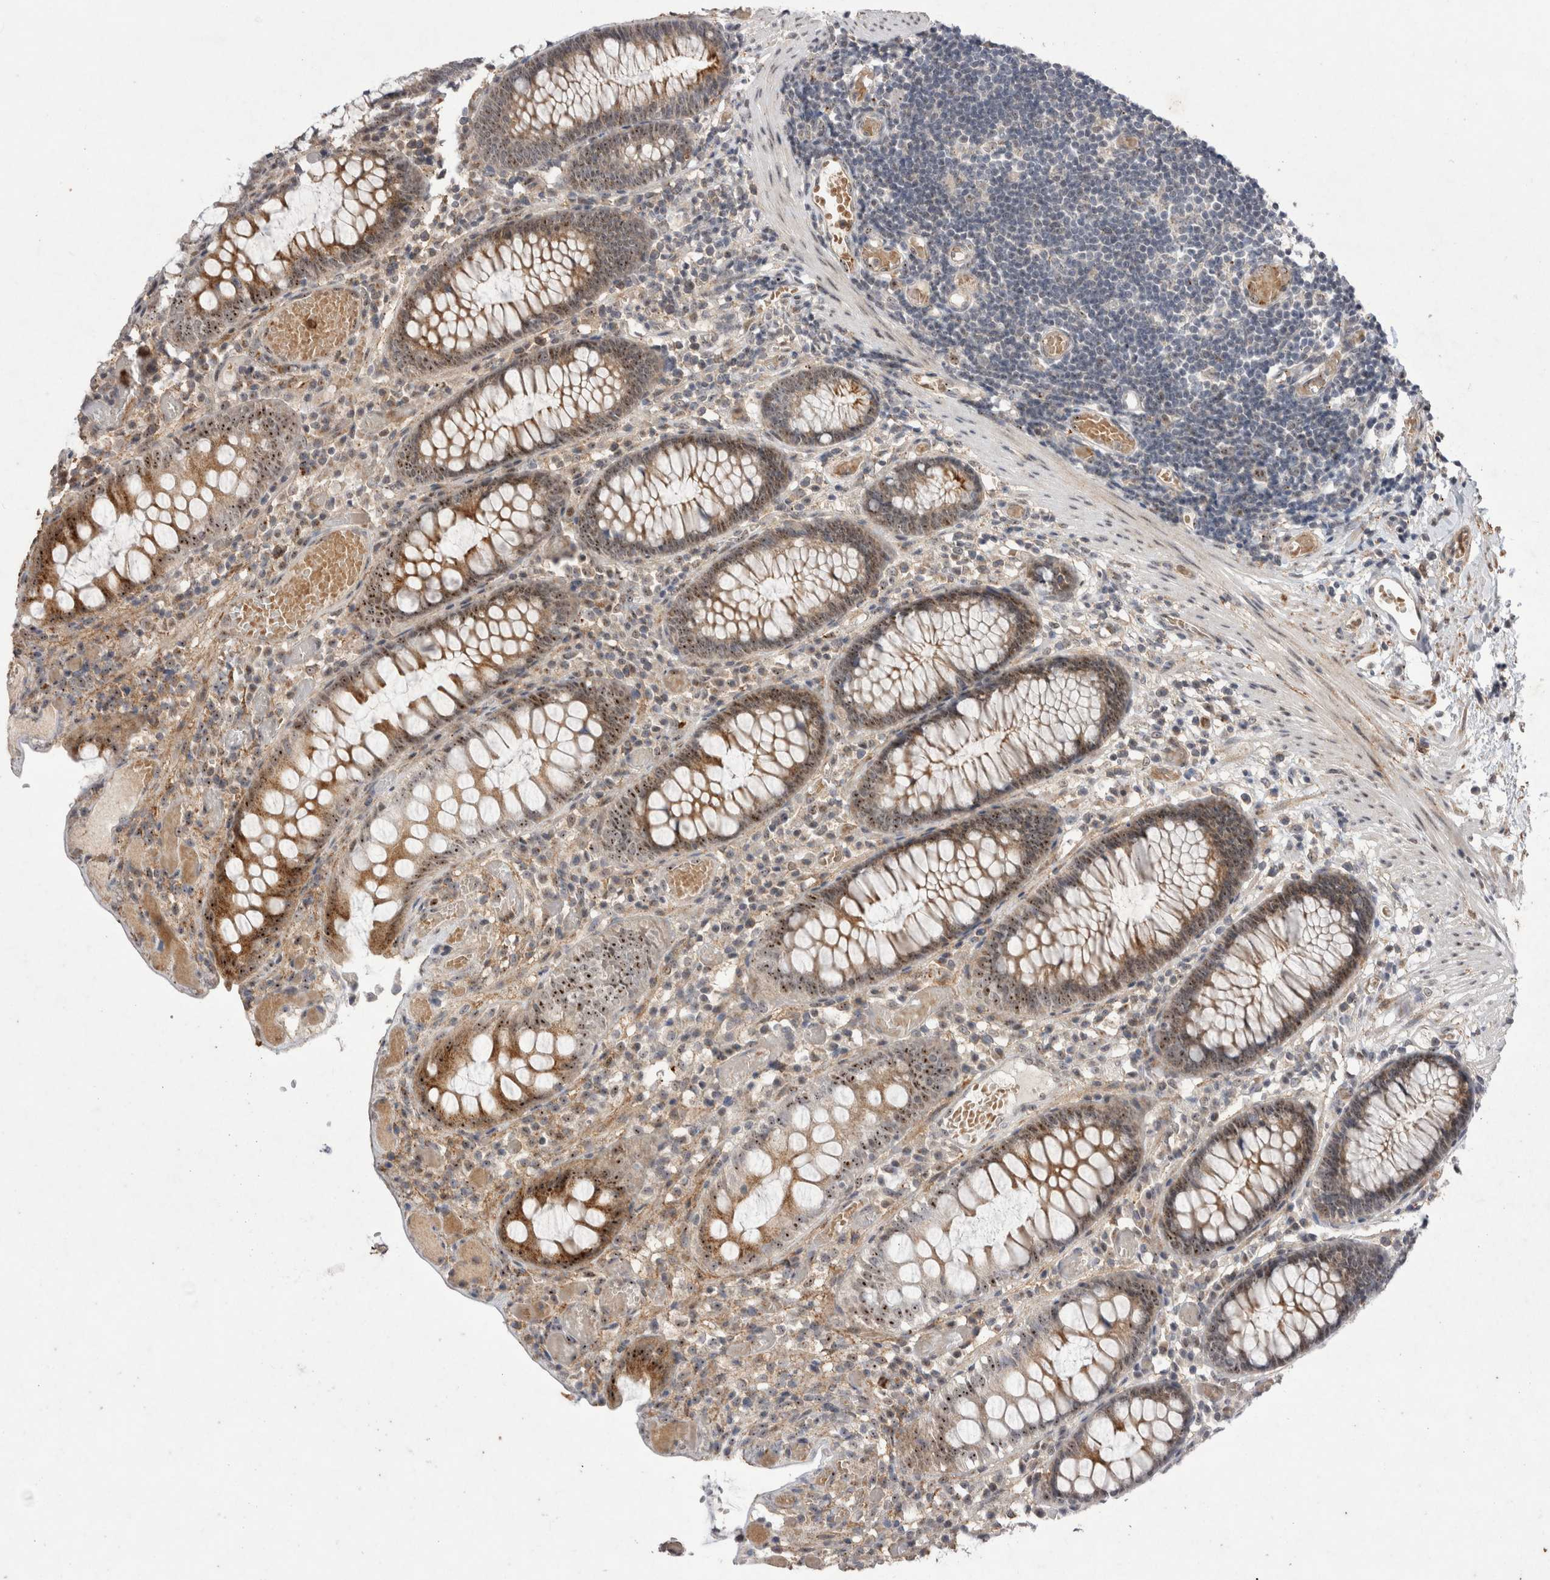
{"staining": {"intensity": "weak", "quantity": "<25%", "location": "cytoplasmic/membranous"}, "tissue": "colon", "cell_type": "Endothelial cells", "image_type": "normal", "snomed": [{"axis": "morphology", "description": "Normal tissue, NOS"}, {"axis": "topography", "description": "Colon"}], "caption": "Human colon stained for a protein using IHC displays no expression in endothelial cells.", "gene": "STK11", "patient": {"sex": "male", "age": 14}}